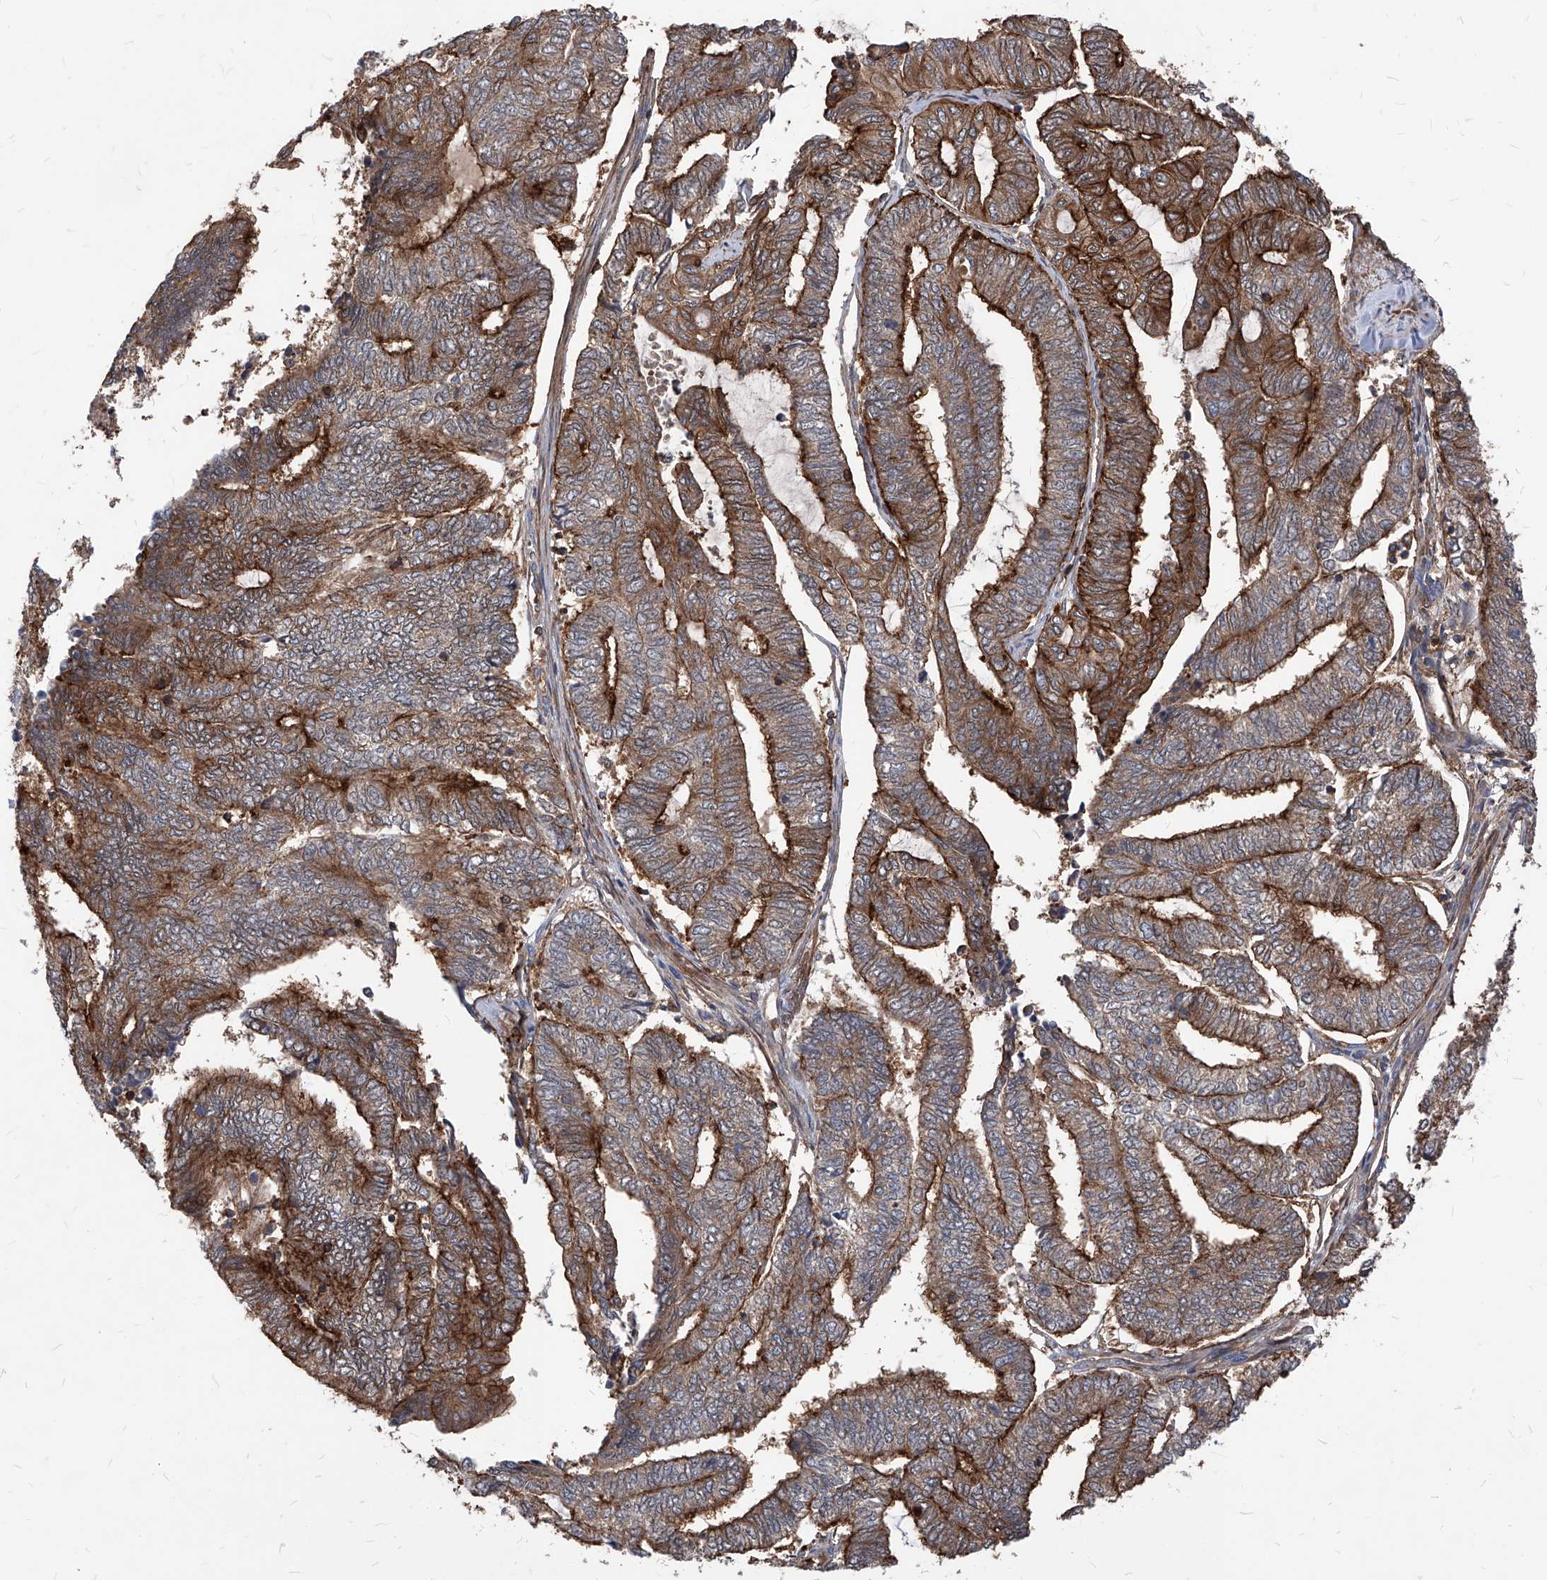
{"staining": {"intensity": "strong", "quantity": "25%-75%", "location": "cytoplasmic/membranous"}, "tissue": "endometrial cancer", "cell_type": "Tumor cells", "image_type": "cancer", "snomed": [{"axis": "morphology", "description": "Adenocarcinoma, NOS"}, {"axis": "topography", "description": "Uterus"}, {"axis": "topography", "description": "Endometrium"}], "caption": "IHC photomicrograph of endometrial cancer (adenocarcinoma) stained for a protein (brown), which demonstrates high levels of strong cytoplasmic/membranous staining in about 25%-75% of tumor cells.", "gene": "ABRACL", "patient": {"sex": "female", "age": 70}}